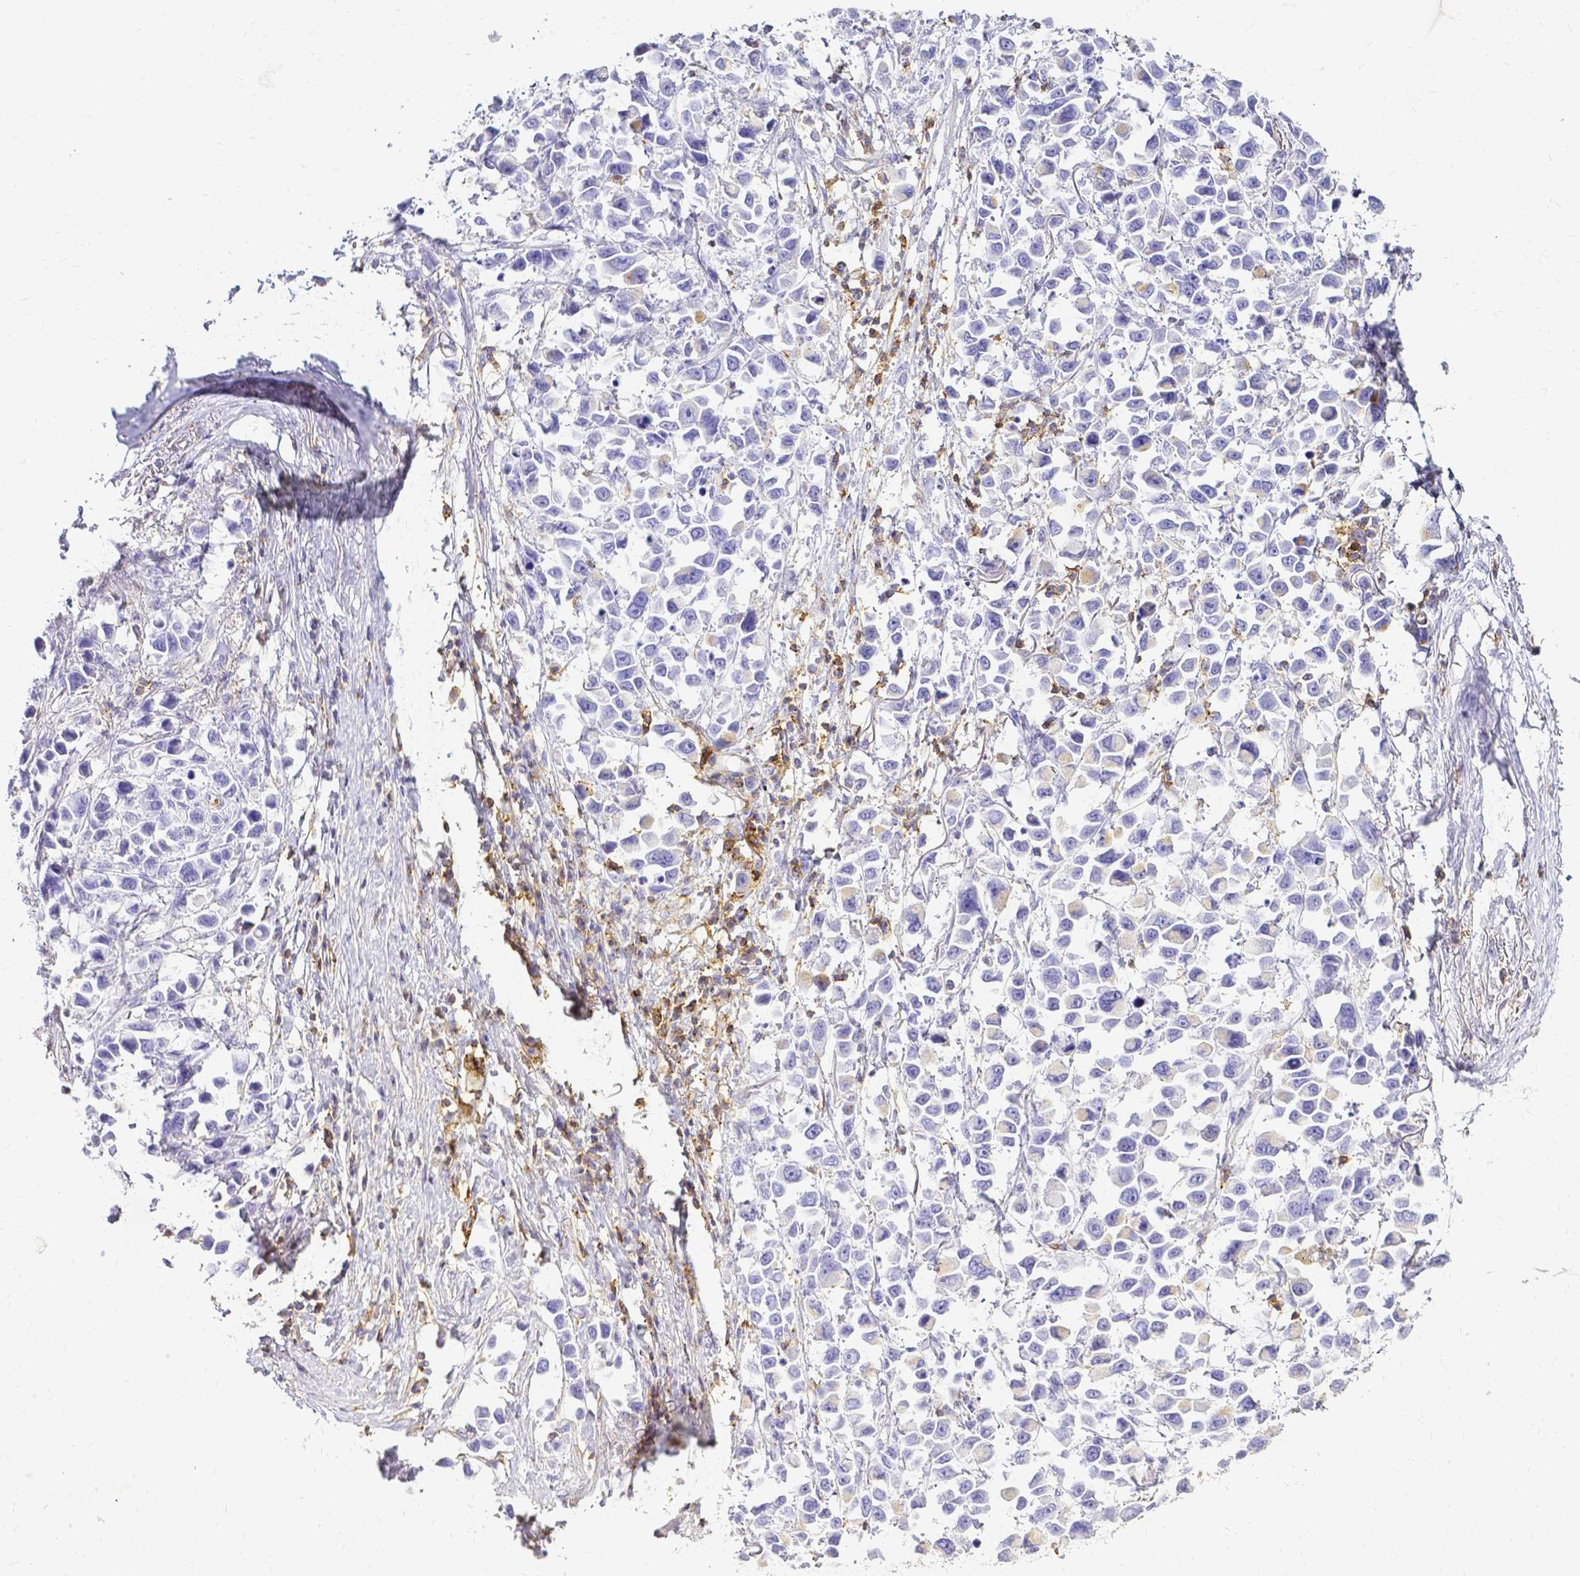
{"staining": {"intensity": "negative", "quantity": "none", "location": "none"}, "tissue": "stomach cancer", "cell_type": "Tumor cells", "image_type": "cancer", "snomed": [{"axis": "morphology", "description": "Adenocarcinoma, NOS"}, {"axis": "topography", "description": "Stomach"}], "caption": "An immunohistochemistry histopathology image of stomach cancer is shown. There is no staining in tumor cells of stomach cancer.", "gene": "HSPA12A", "patient": {"sex": "female", "age": 81}}